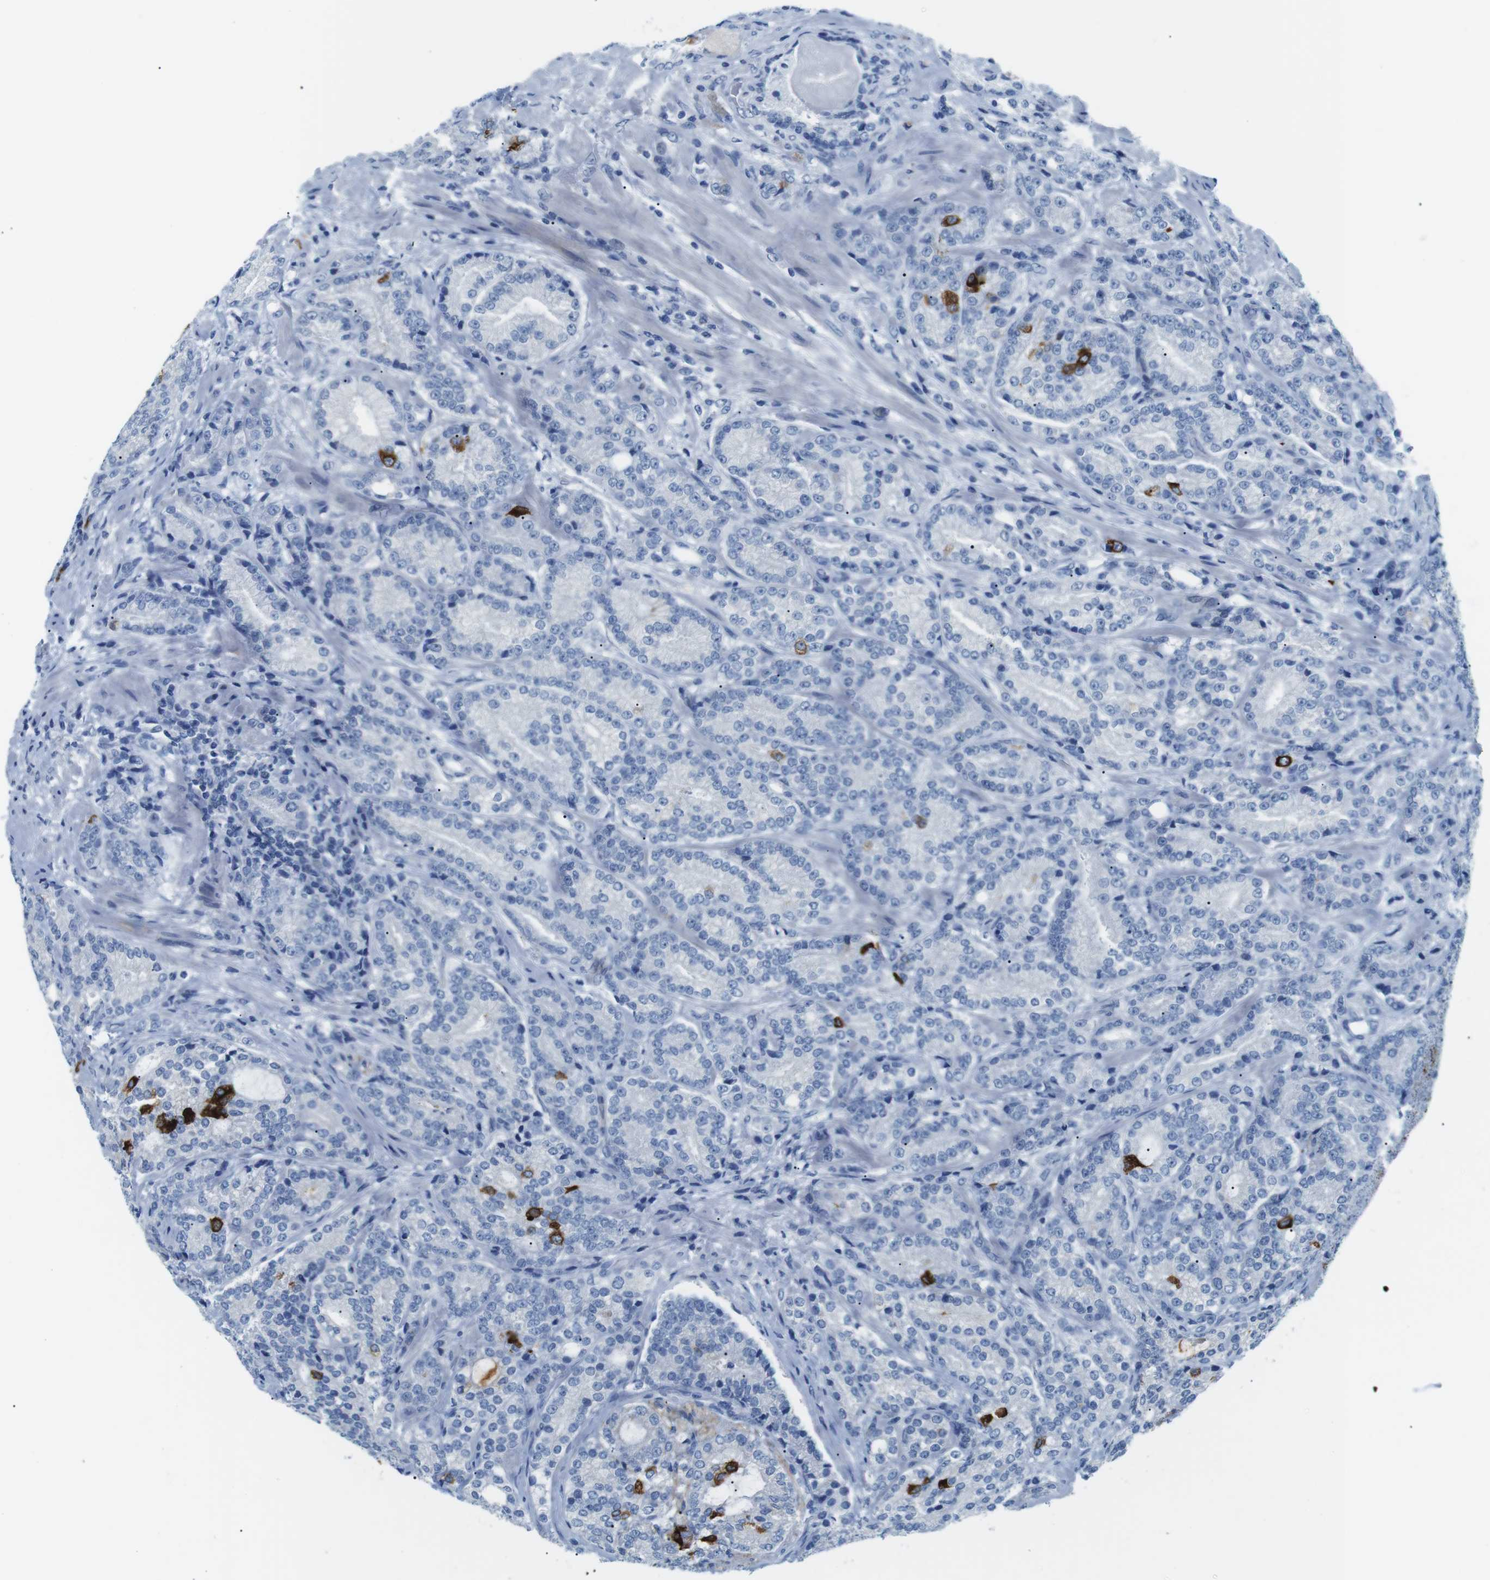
{"staining": {"intensity": "strong", "quantity": "<25%", "location": "cytoplasmic/membranous"}, "tissue": "prostate cancer", "cell_type": "Tumor cells", "image_type": "cancer", "snomed": [{"axis": "morphology", "description": "Adenocarcinoma, High grade"}, {"axis": "topography", "description": "Prostate"}], "caption": "Strong cytoplasmic/membranous protein expression is appreciated in about <25% of tumor cells in high-grade adenocarcinoma (prostate).", "gene": "MUC2", "patient": {"sex": "male", "age": 61}}